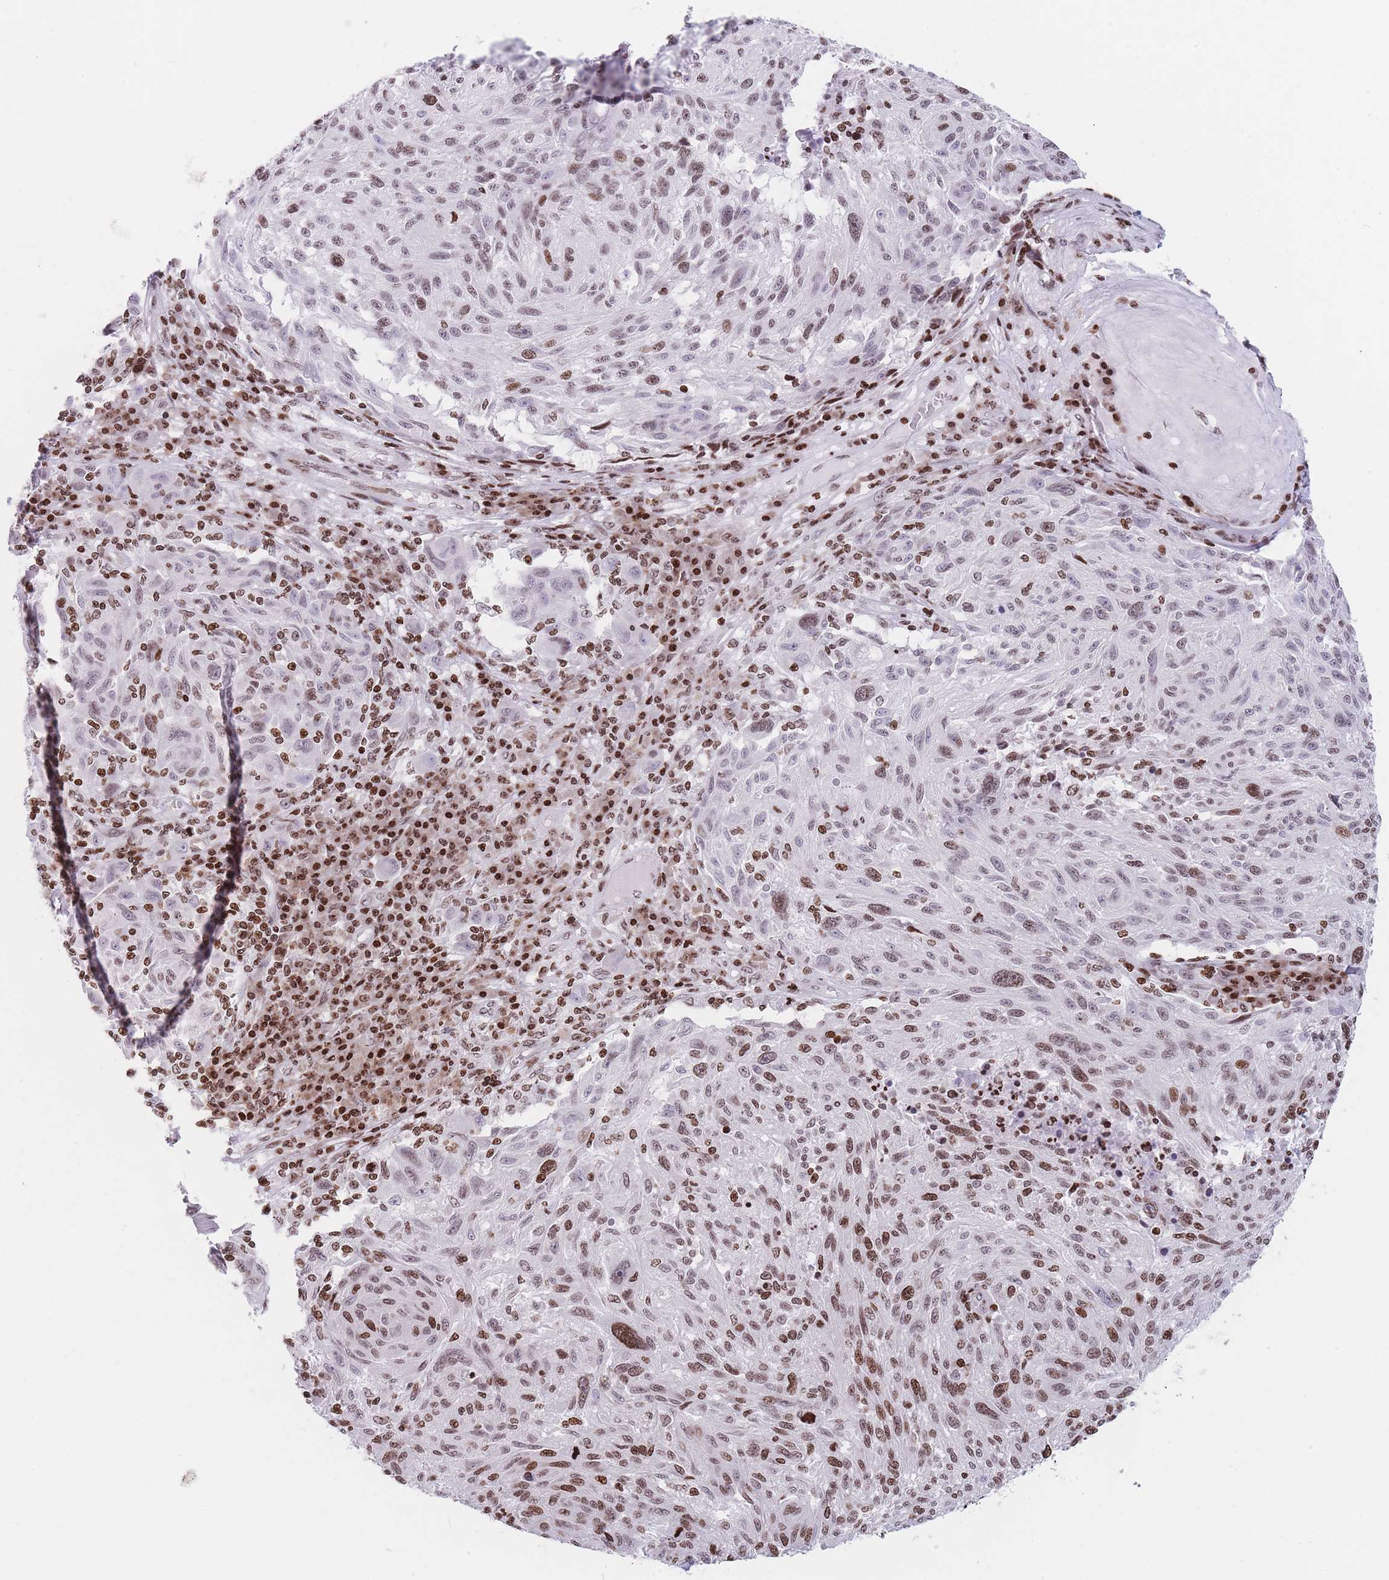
{"staining": {"intensity": "moderate", "quantity": ">75%", "location": "nuclear"}, "tissue": "melanoma", "cell_type": "Tumor cells", "image_type": "cancer", "snomed": [{"axis": "morphology", "description": "Malignant melanoma, NOS"}, {"axis": "topography", "description": "Skin"}], "caption": "Moderate nuclear staining is appreciated in approximately >75% of tumor cells in malignant melanoma.", "gene": "AK9", "patient": {"sex": "male", "age": 53}}